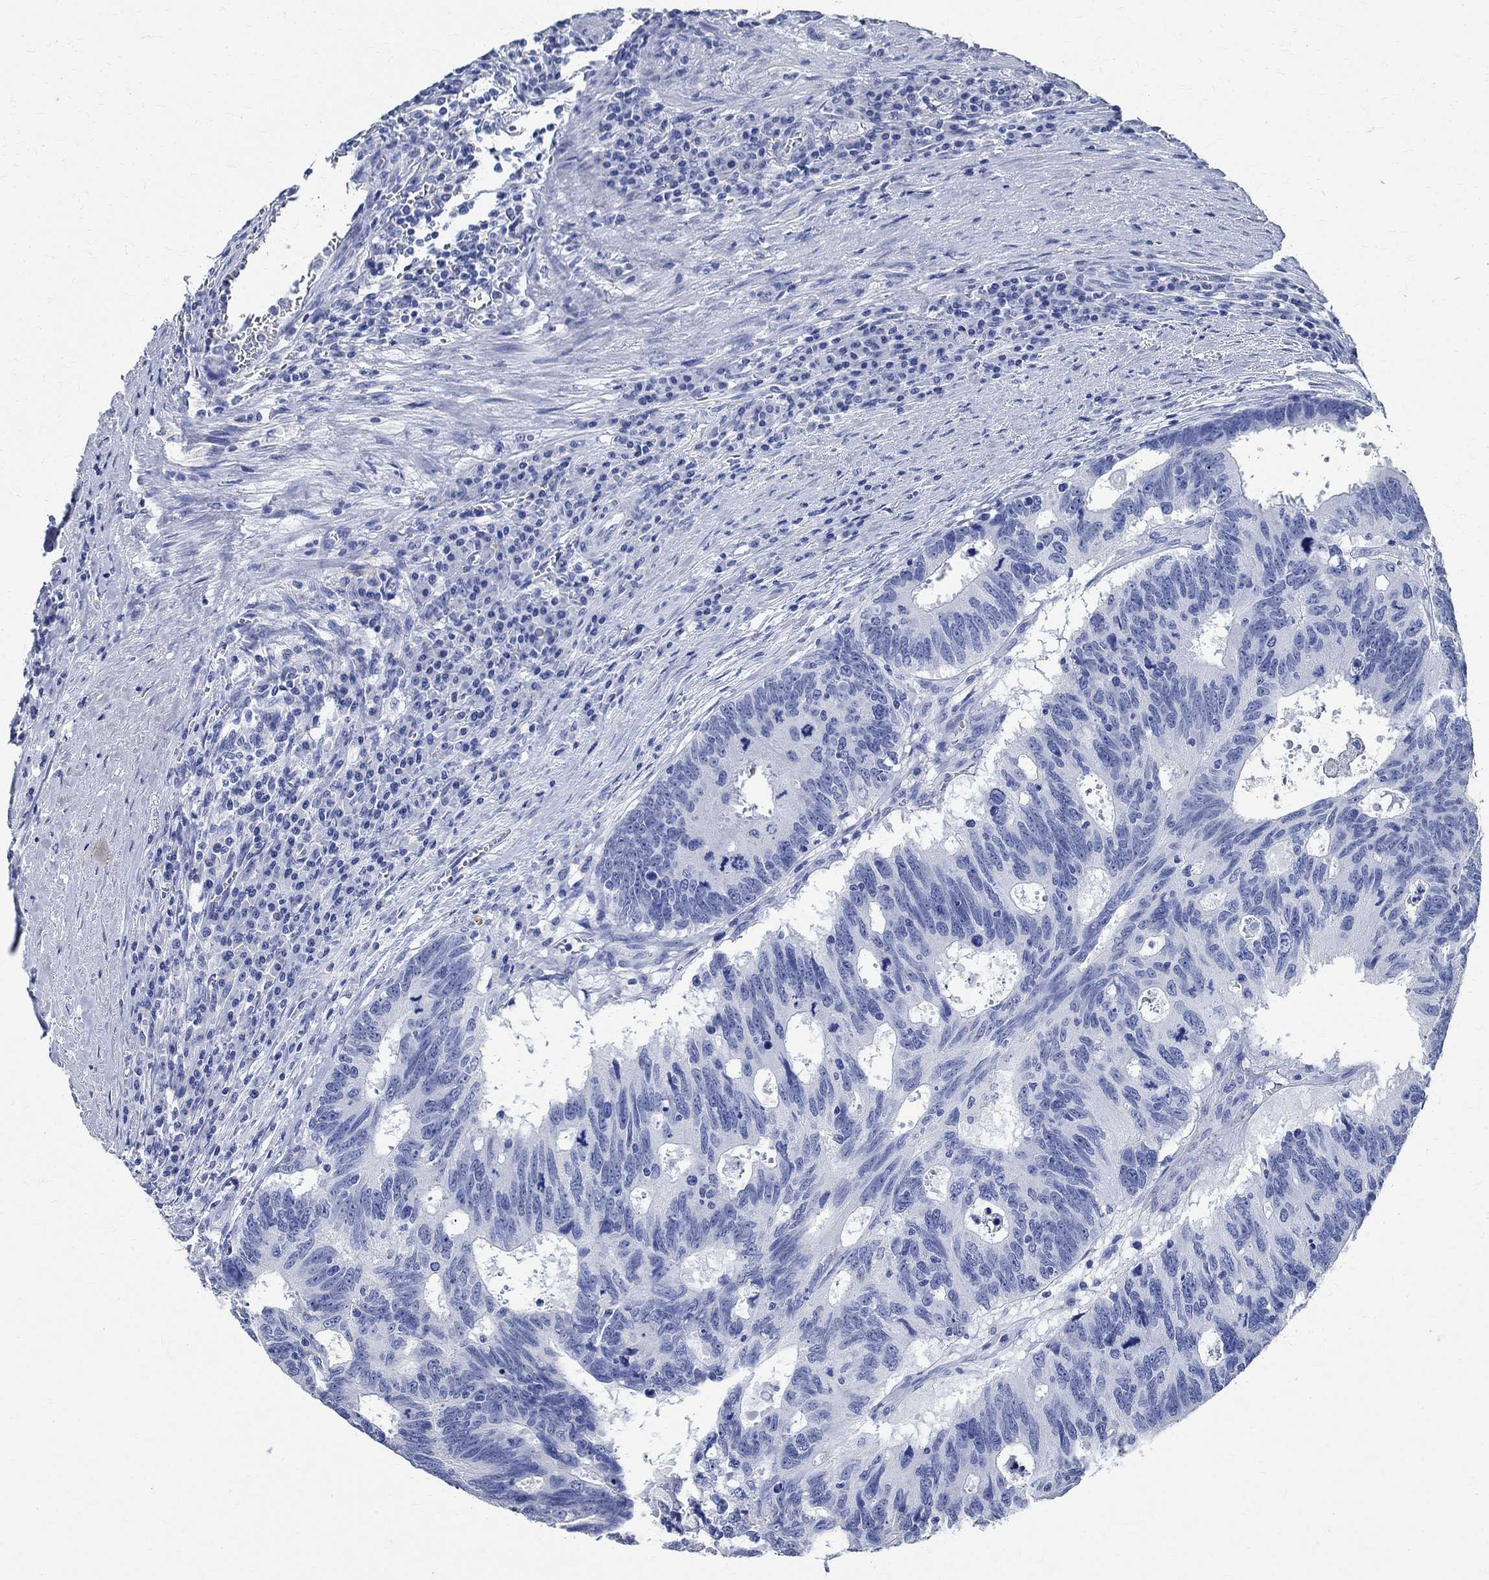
{"staining": {"intensity": "negative", "quantity": "none", "location": "none"}, "tissue": "colorectal cancer", "cell_type": "Tumor cells", "image_type": "cancer", "snomed": [{"axis": "morphology", "description": "Adenocarcinoma, NOS"}, {"axis": "topography", "description": "Colon"}], "caption": "DAB immunohistochemical staining of adenocarcinoma (colorectal) demonstrates no significant staining in tumor cells. (DAB (3,3'-diaminobenzidine) immunohistochemistry (IHC) with hematoxylin counter stain).", "gene": "TMEM221", "patient": {"sex": "female", "age": 77}}